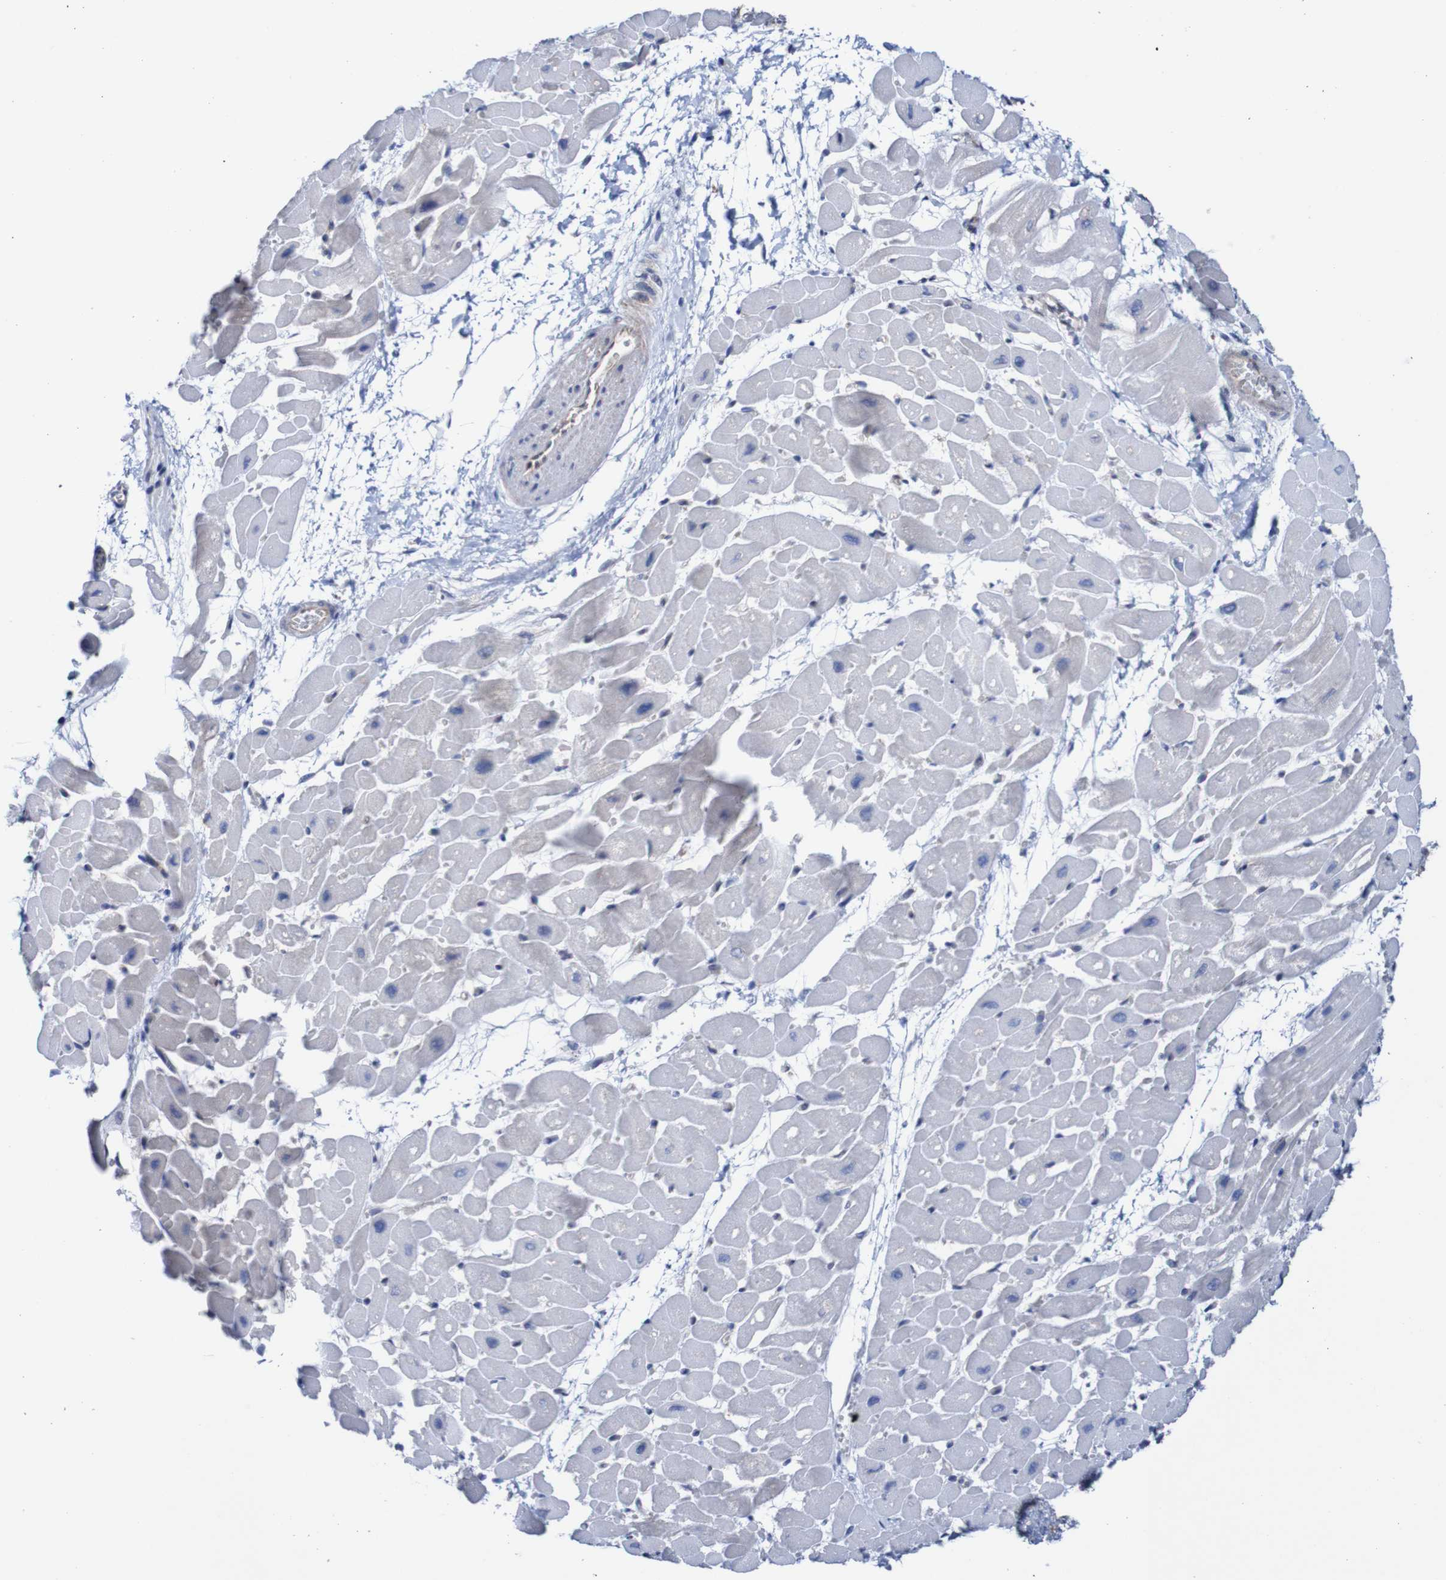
{"staining": {"intensity": "negative", "quantity": "none", "location": "none"}, "tissue": "heart muscle", "cell_type": "Cardiomyocytes", "image_type": "normal", "snomed": [{"axis": "morphology", "description": "Normal tissue, NOS"}, {"axis": "topography", "description": "Heart"}], "caption": "Photomicrograph shows no significant protein staining in cardiomyocytes of unremarkable heart muscle.", "gene": "RIGI", "patient": {"sex": "male", "age": 45}}